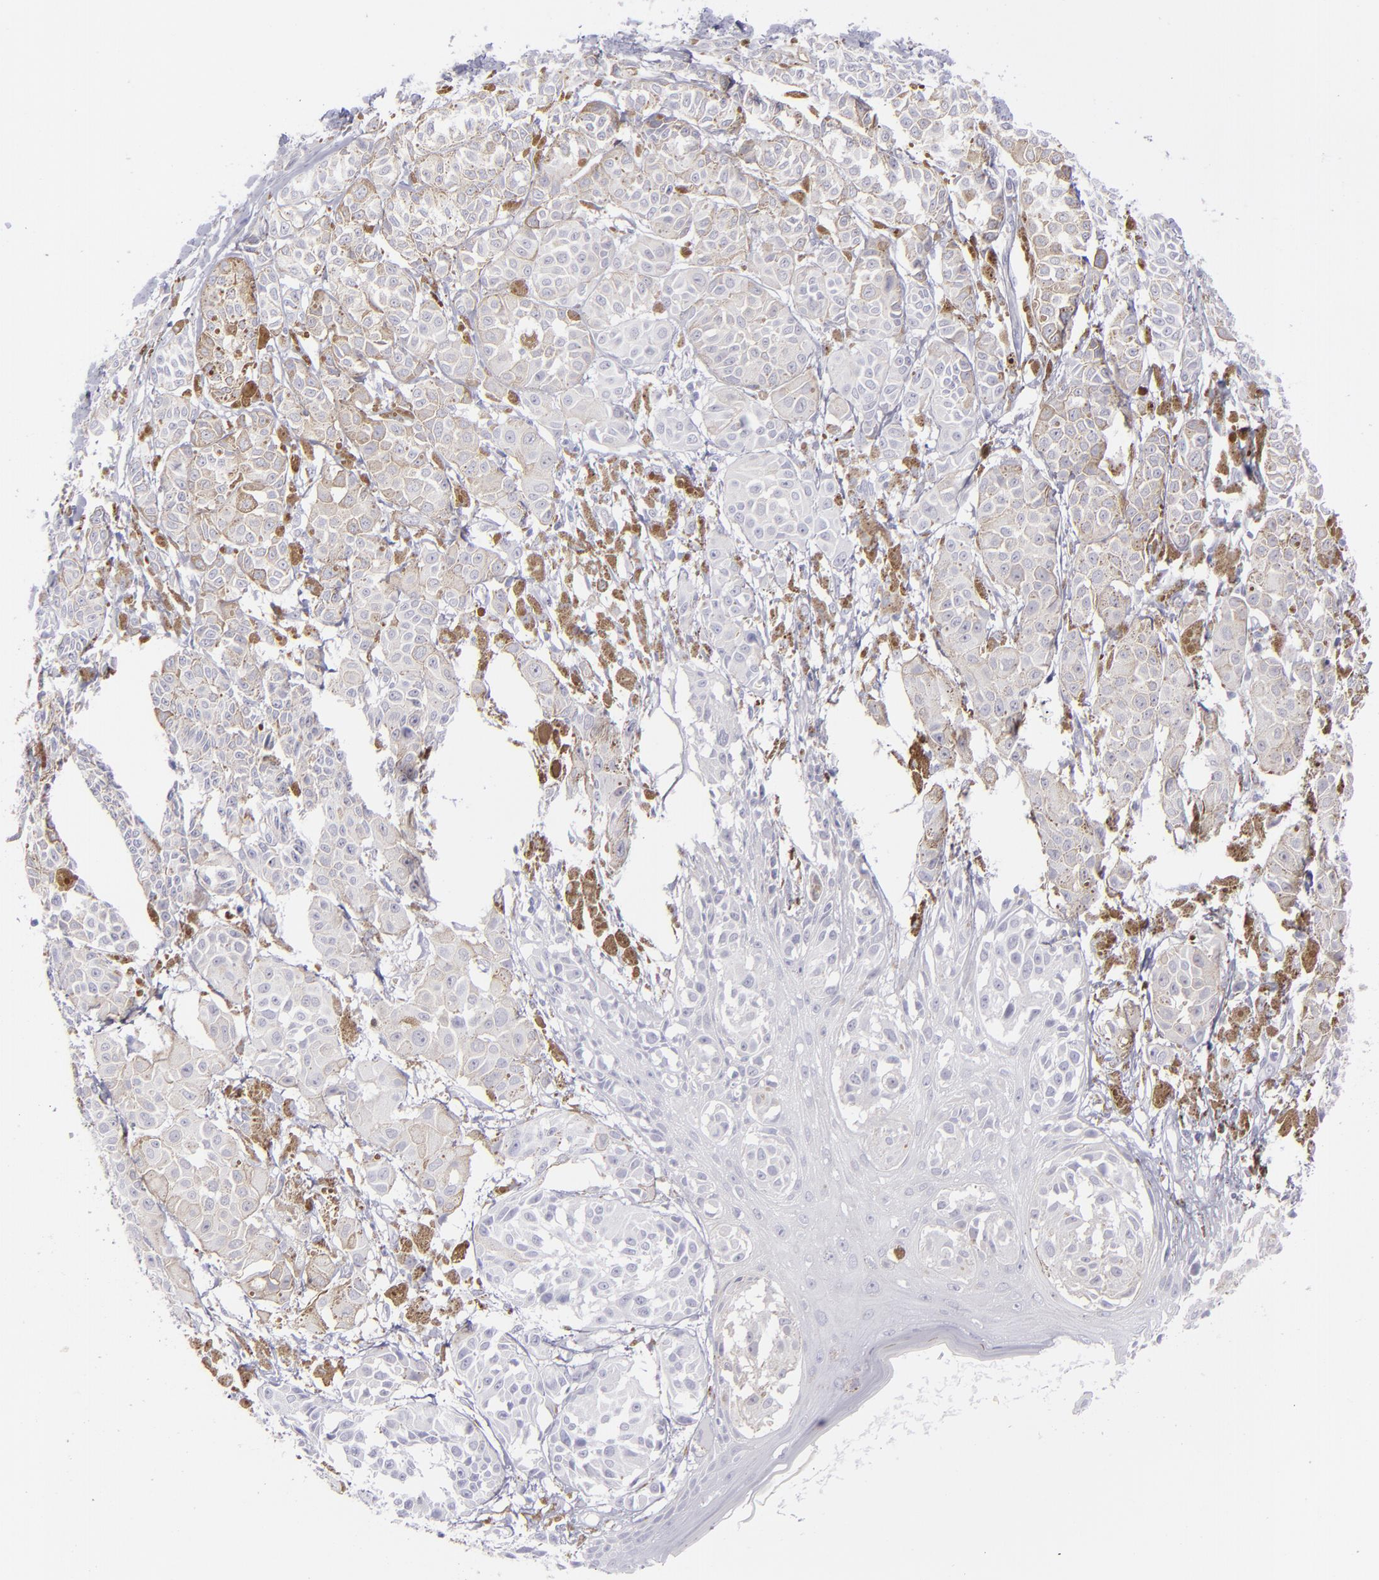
{"staining": {"intensity": "weak", "quantity": "<25%", "location": "cytoplasmic/membranous"}, "tissue": "melanoma", "cell_type": "Tumor cells", "image_type": "cancer", "snomed": [{"axis": "morphology", "description": "Malignant melanoma, NOS"}, {"axis": "topography", "description": "Skin"}], "caption": "The immunohistochemistry (IHC) micrograph has no significant staining in tumor cells of malignant melanoma tissue.", "gene": "CD22", "patient": {"sex": "male", "age": 76}}